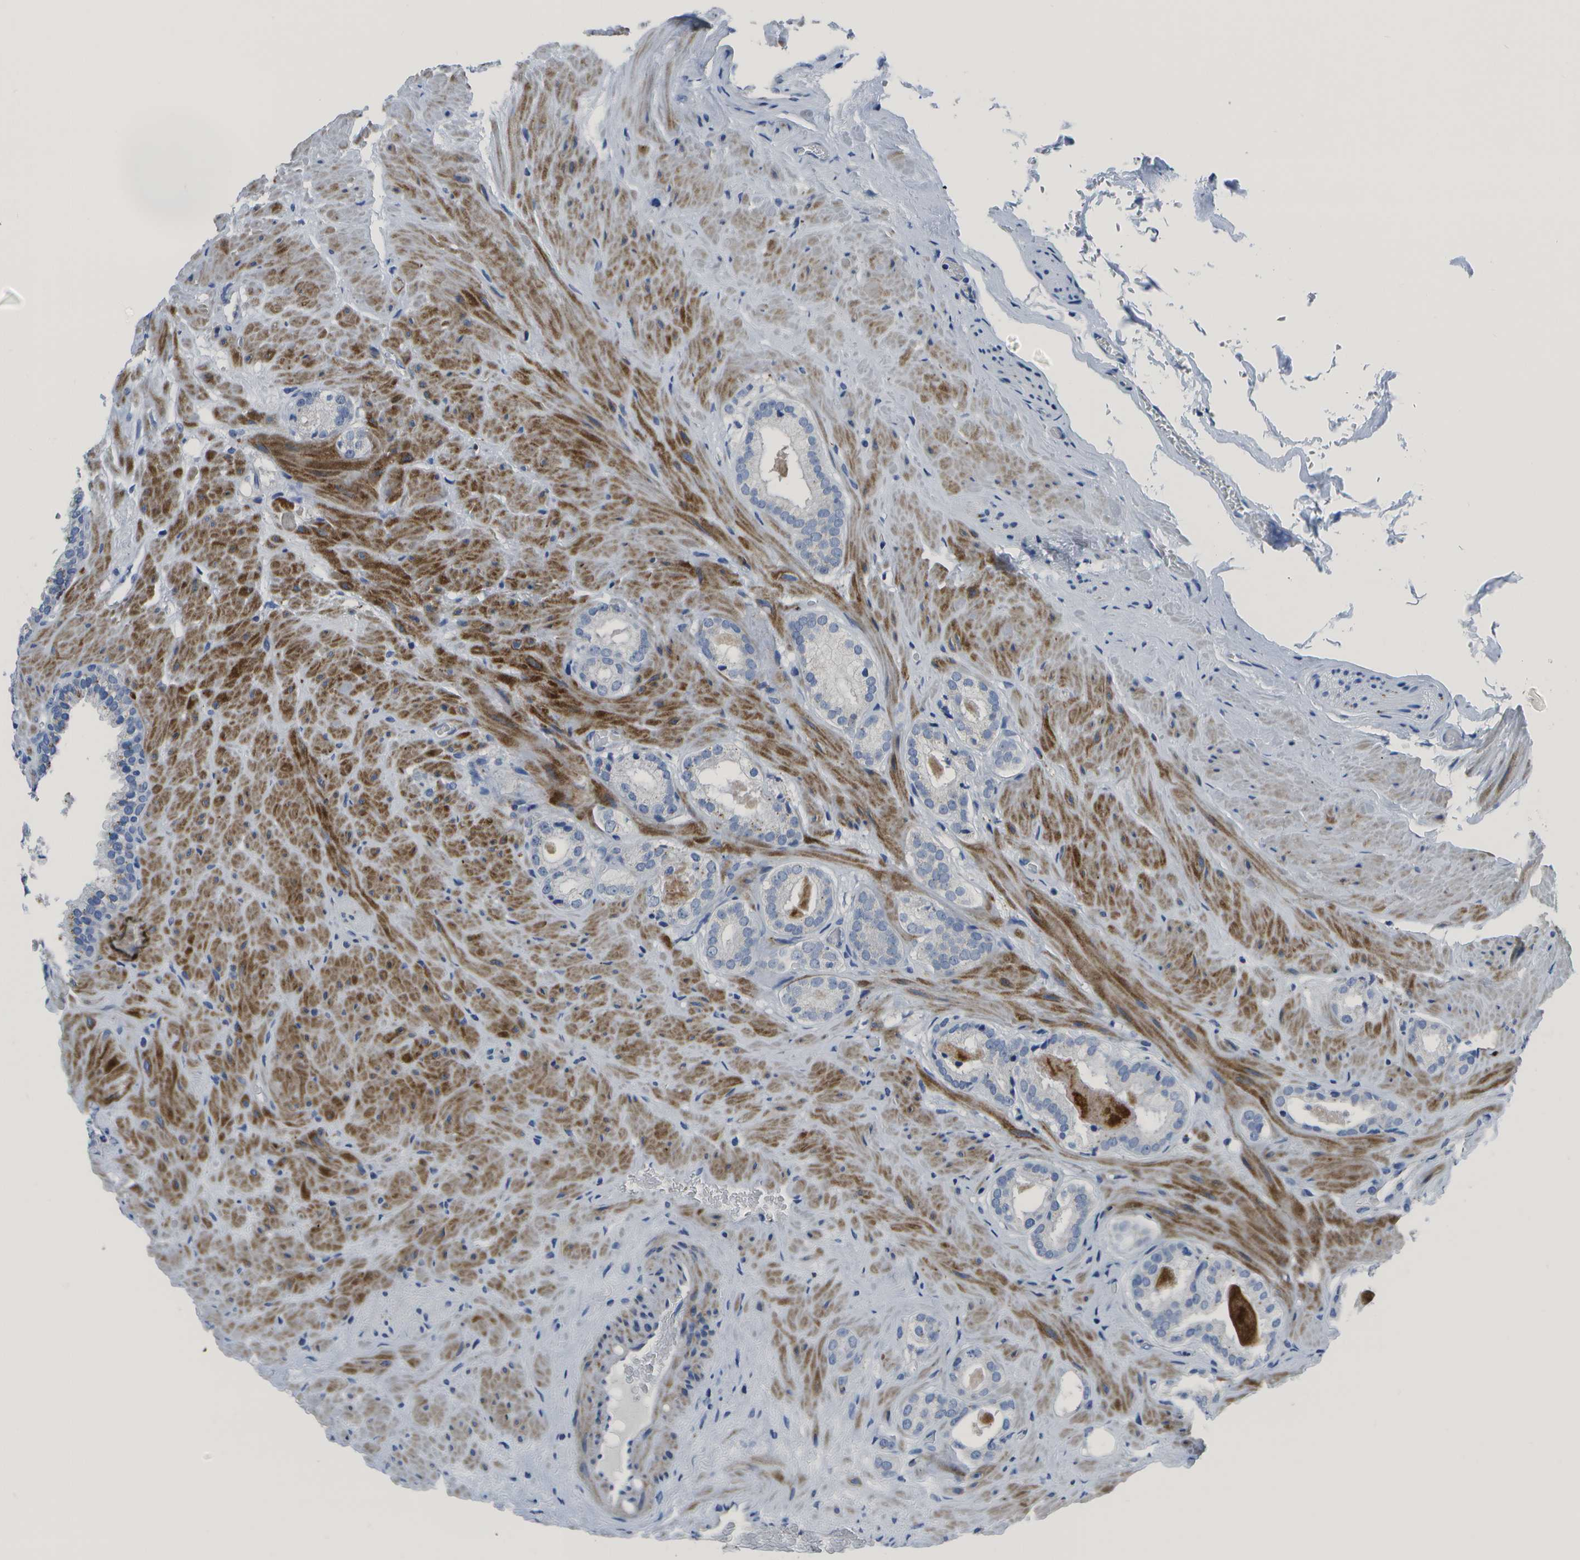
{"staining": {"intensity": "negative", "quantity": "none", "location": "none"}, "tissue": "prostate cancer", "cell_type": "Tumor cells", "image_type": "cancer", "snomed": [{"axis": "morphology", "description": "Adenocarcinoma, High grade"}, {"axis": "topography", "description": "Prostate"}], "caption": "This image is of prostate cancer (high-grade adenocarcinoma) stained with immunohistochemistry to label a protein in brown with the nuclei are counter-stained blue. There is no positivity in tumor cells. (DAB (3,3'-diaminobenzidine) immunohistochemistry with hematoxylin counter stain).", "gene": "DCT", "patient": {"sex": "male", "age": 64}}